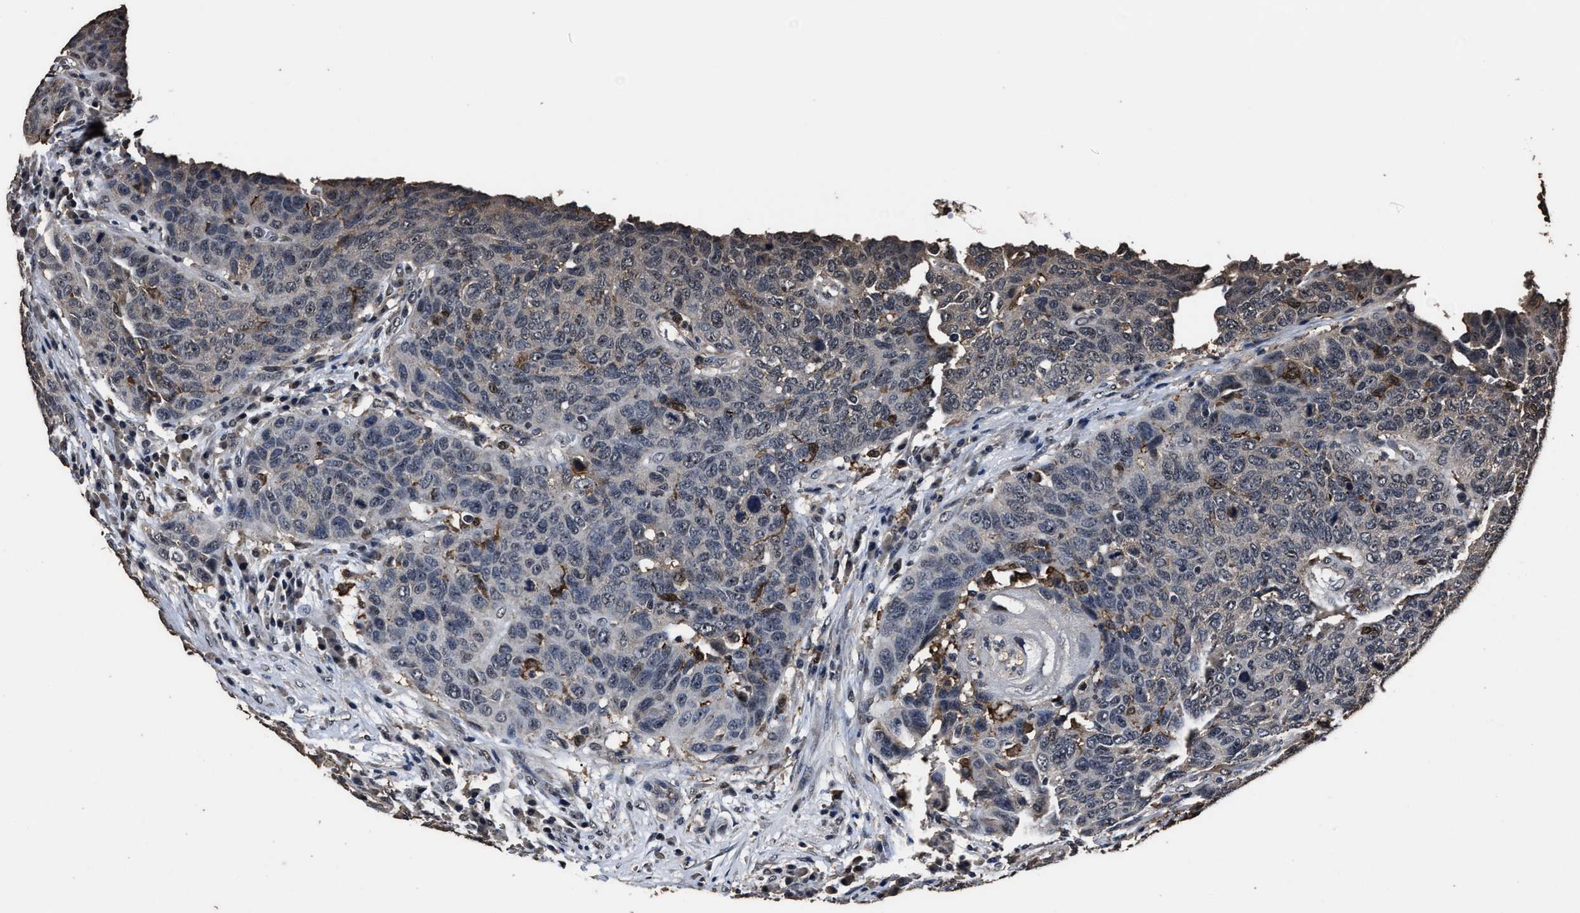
{"staining": {"intensity": "negative", "quantity": "none", "location": "none"}, "tissue": "head and neck cancer", "cell_type": "Tumor cells", "image_type": "cancer", "snomed": [{"axis": "morphology", "description": "Squamous cell carcinoma, NOS"}, {"axis": "topography", "description": "Head-Neck"}], "caption": "DAB (3,3'-diaminobenzidine) immunohistochemical staining of human head and neck cancer (squamous cell carcinoma) shows no significant staining in tumor cells.", "gene": "RSBN1L", "patient": {"sex": "male", "age": 66}}